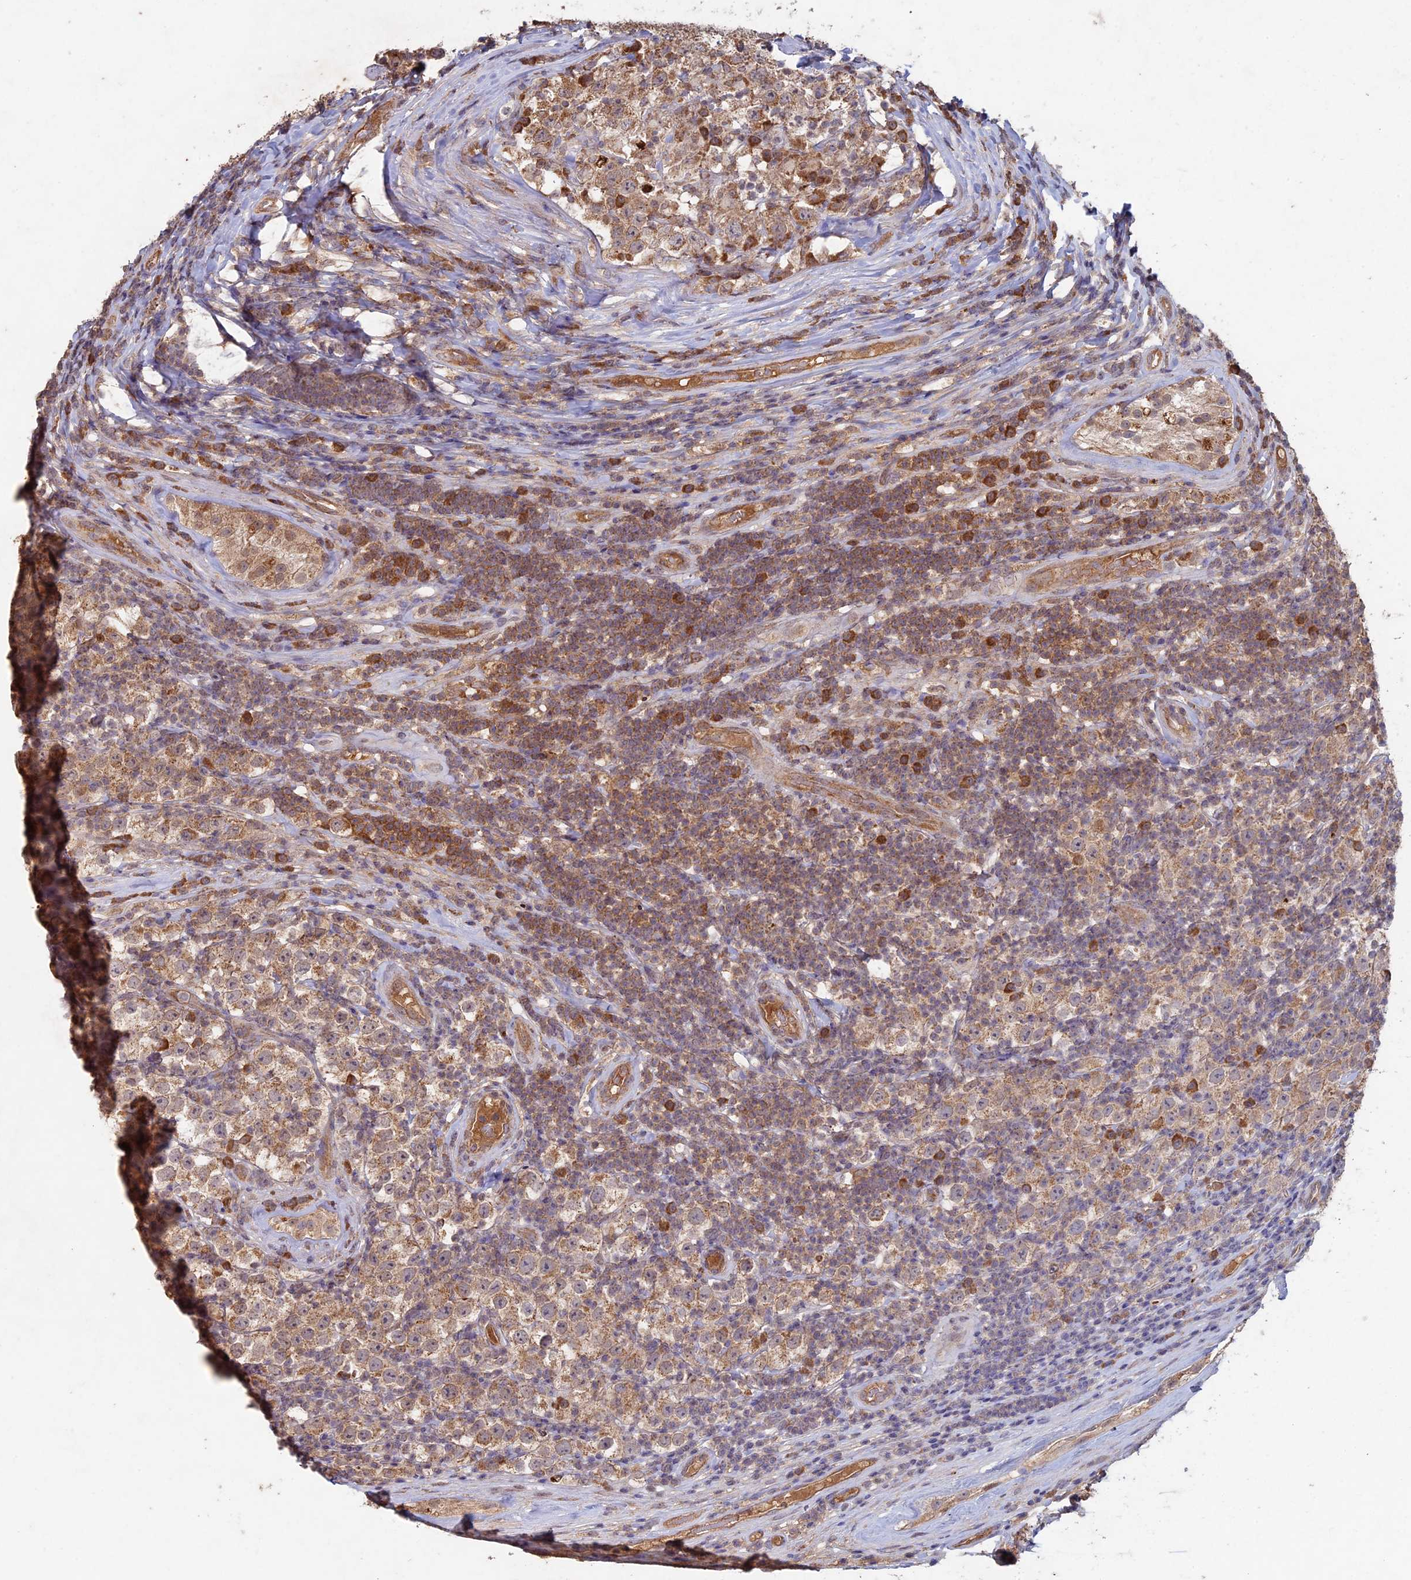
{"staining": {"intensity": "moderate", "quantity": ">75%", "location": "cytoplasmic/membranous"}, "tissue": "testis cancer", "cell_type": "Tumor cells", "image_type": "cancer", "snomed": [{"axis": "morphology", "description": "Normal tissue, NOS"}, {"axis": "morphology", "description": "Urothelial carcinoma, High grade"}, {"axis": "morphology", "description": "Seminoma, NOS"}, {"axis": "morphology", "description": "Carcinoma, Embryonal, NOS"}, {"axis": "topography", "description": "Urinary bladder"}, {"axis": "topography", "description": "Testis"}], "caption": "DAB (3,3'-diaminobenzidine) immunohistochemical staining of human testis cancer (embryonal carcinoma) displays moderate cytoplasmic/membranous protein expression in about >75% of tumor cells. The protein of interest is shown in brown color, while the nuclei are stained blue.", "gene": "RCCD1", "patient": {"sex": "male", "age": 41}}